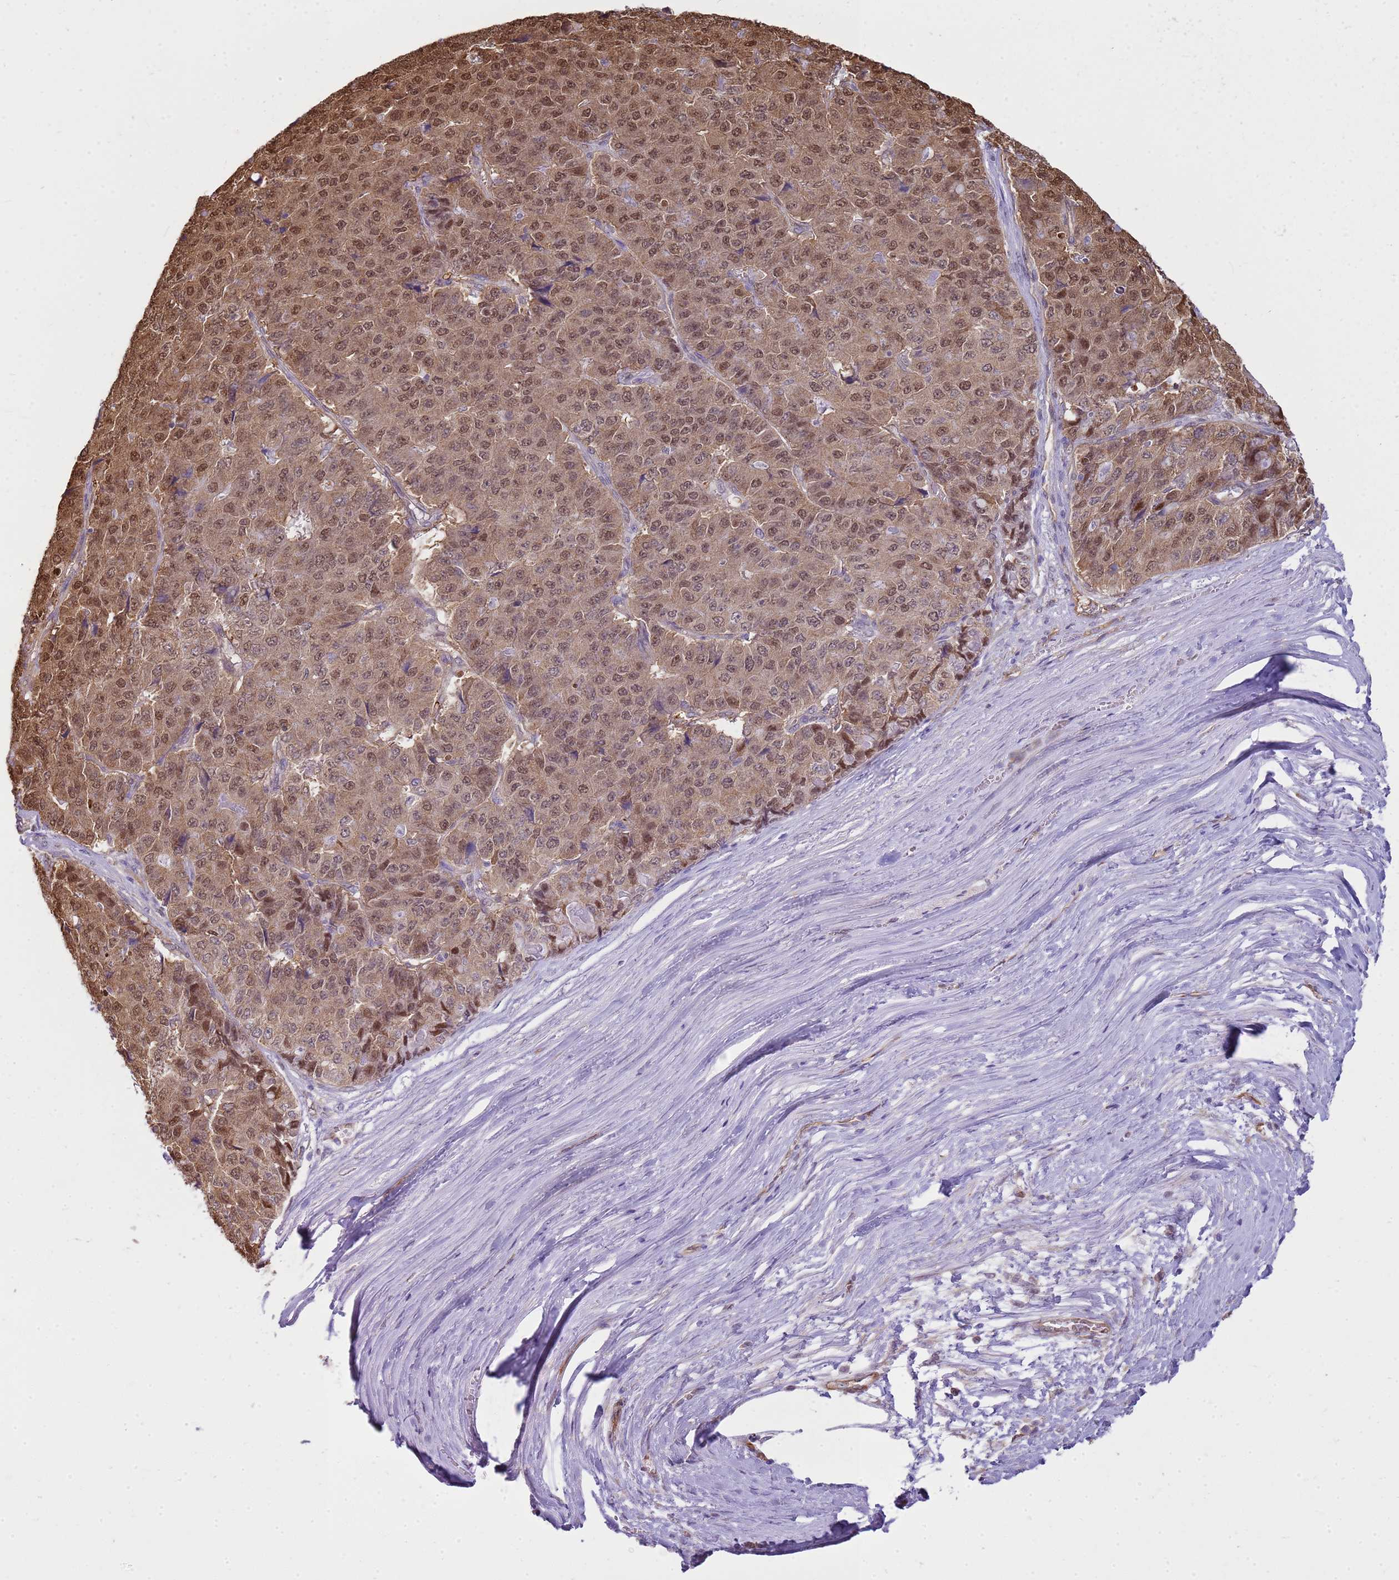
{"staining": {"intensity": "moderate", "quantity": ">75%", "location": "cytoplasmic/membranous,nuclear"}, "tissue": "pancreatic cancer", "cell_type": "Tumor cells", "image_type": "cancer", "snomed": [{"axis": "morphology", "description": "Adenocarcinoma, NOS"}, {"axis": "topography", "description": "Pancreas"}], "caption": "High-magnification brightfield microscopy of pancreatic cancer (adenocarcinoma) stained with DAB (brown) and counterstained with hematoxylin (blue). tumor cells exhibit moderate cytoplasmic/membranous and nuclear staining is appreciated in about>75% of cells.", "gene": "YWHAE", "patient": {"sex": "male", "age": 50}}